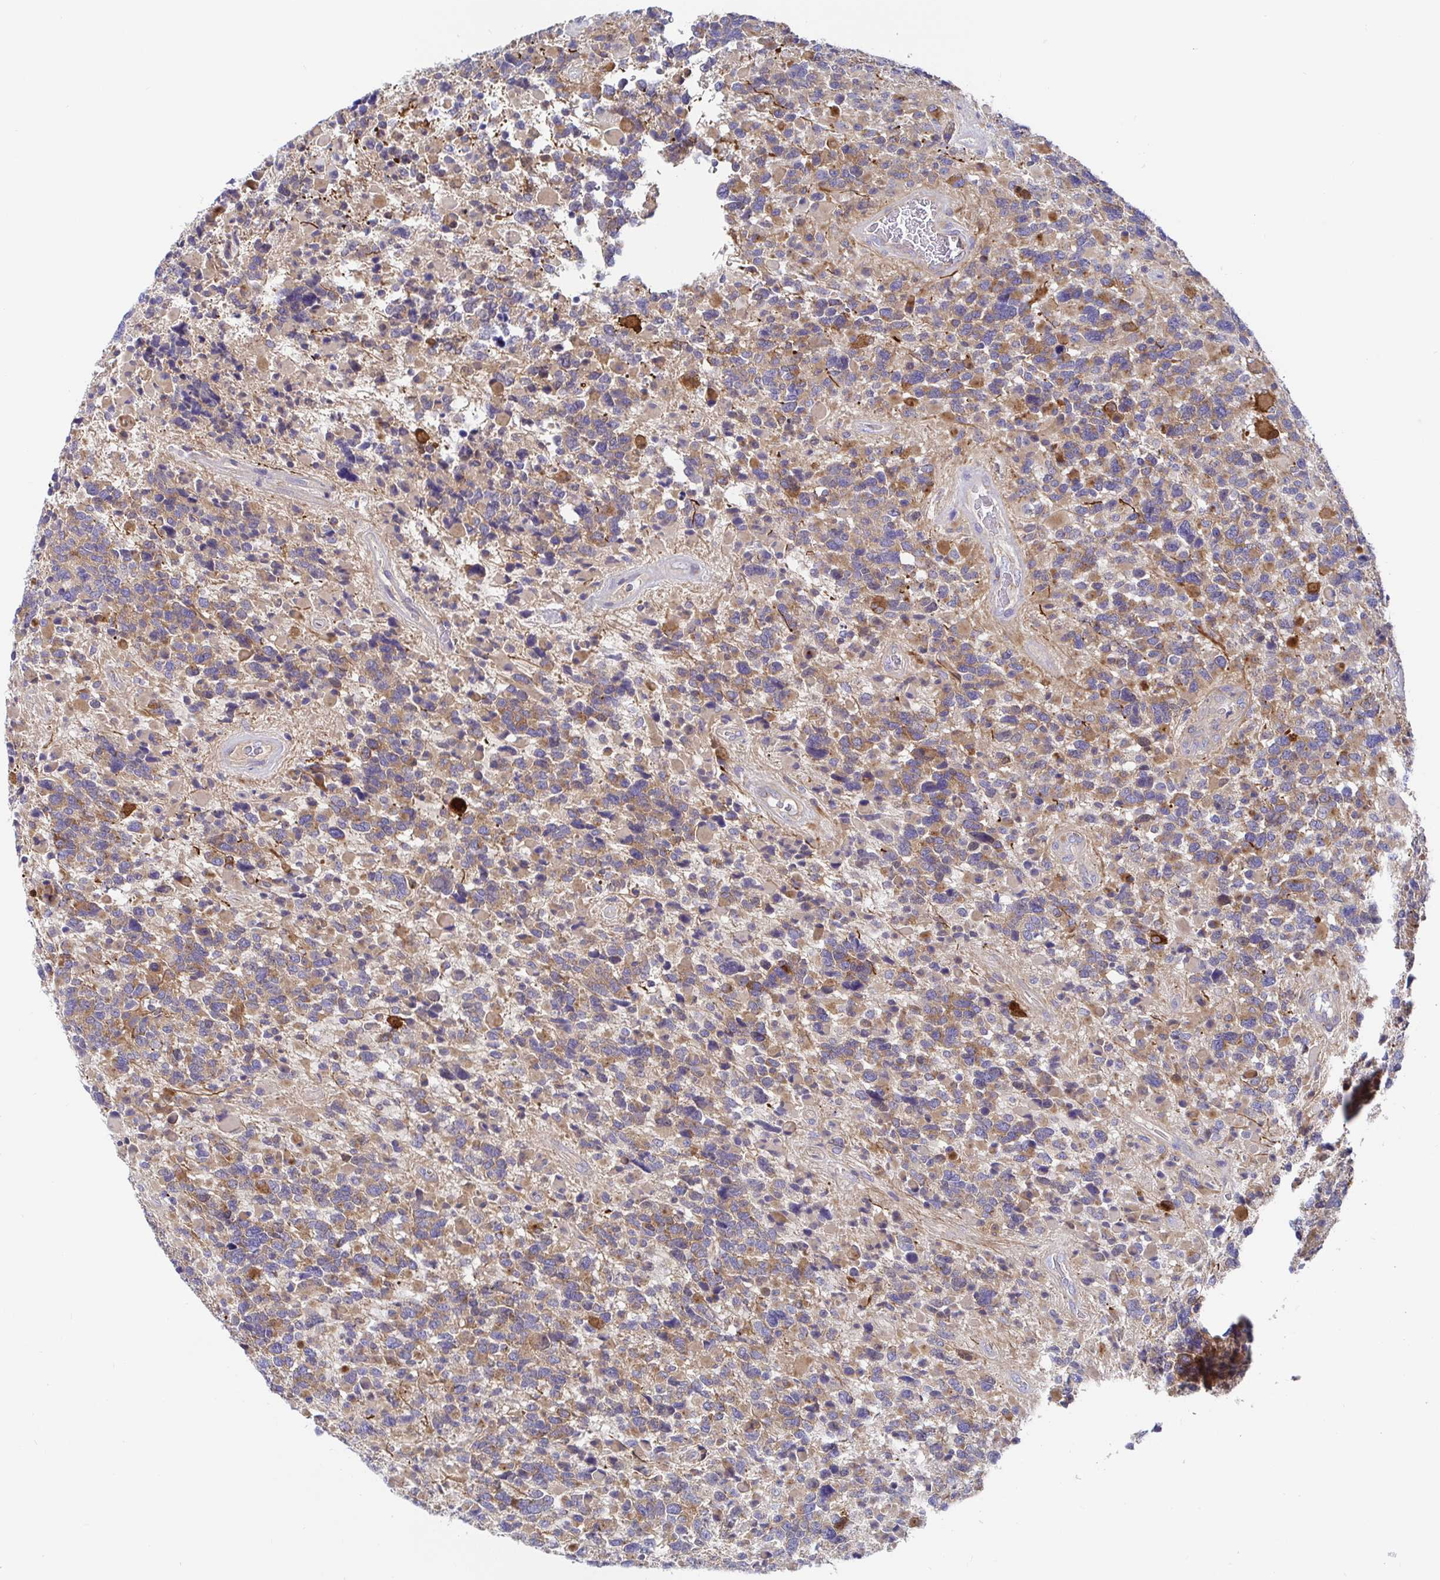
{"staining": {"intensity": "moderate", "quantity": ">75%", "location": "cytoplasmic/membranous"}, "tissue": "glioma", "cell_type": "Tumor cells", "image_type": "cancer", "snomed": [{"axis": "morphology", "description": "Glioma, malignant, High grade"}, {"axis": "topography", "description": "Brain"}], "caption": "Tumor cells display medium levels of moderate cytoplasmic/membranous positivity in about >75% of cells in glioma.", "gene": "GOLGA1", "patient": {"sex": "female", "age": 40}}